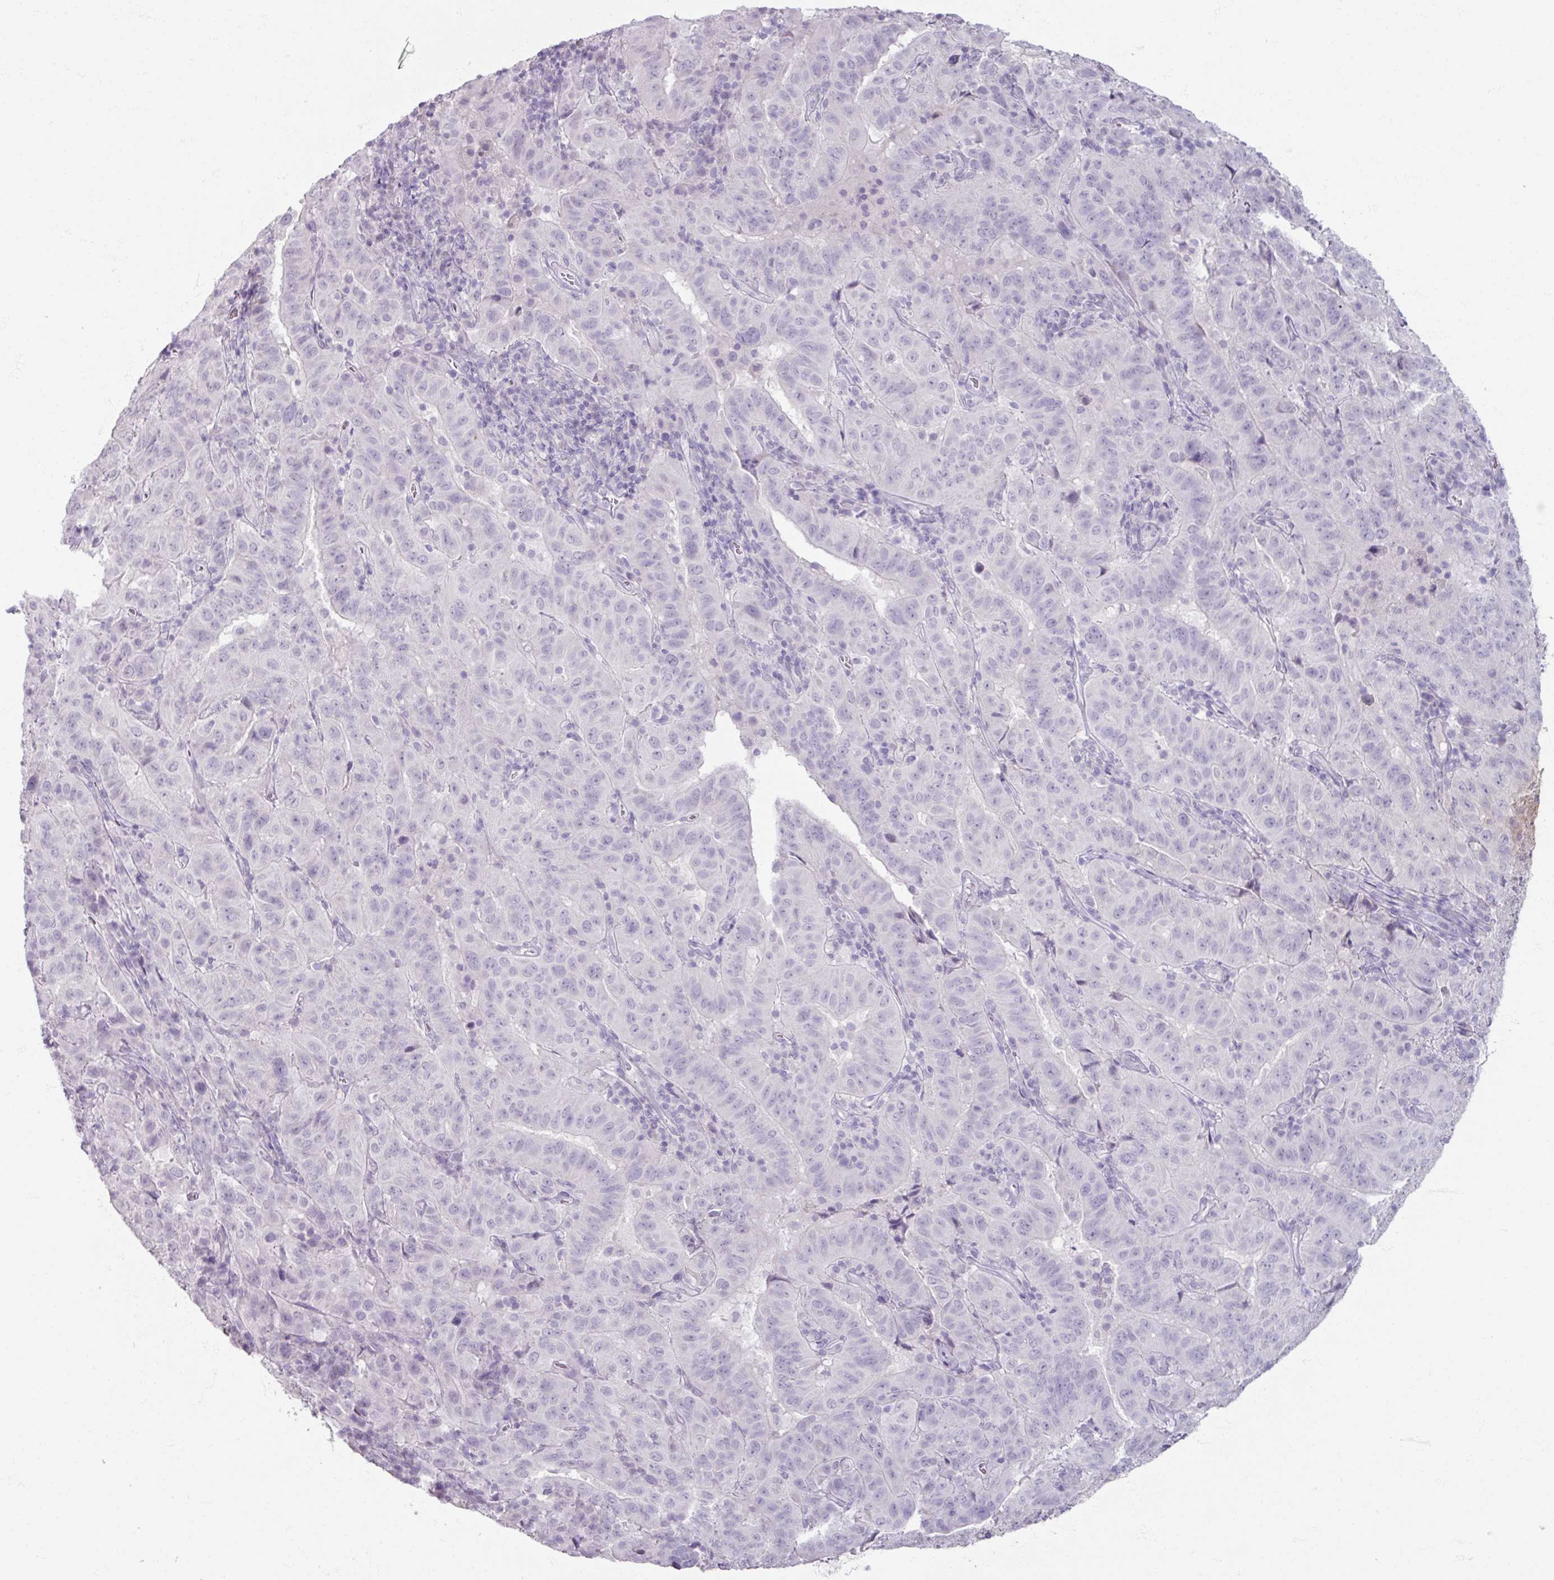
{"staining": {"intensity": "negative", "quantity": "none", "location": "none"}, "tissue": "pancreatic cancer", "cell_type": "Tumor cells", "image_type": "cancer", "snomed": [{"axis": "morphology", "description": "Adenocarcinoma, NOS"}, {"axis": "topography", "description": "Pancreas"}], "caption": "High power microscopy histopathology image of an immunohistochemistry (IHC) photomicrograph of pancreatic cancer (adenocarcinoma), revealing no significant expression in tumor cells.", "gene": "TG", "patient": {"sex": "male", "age": 63}}